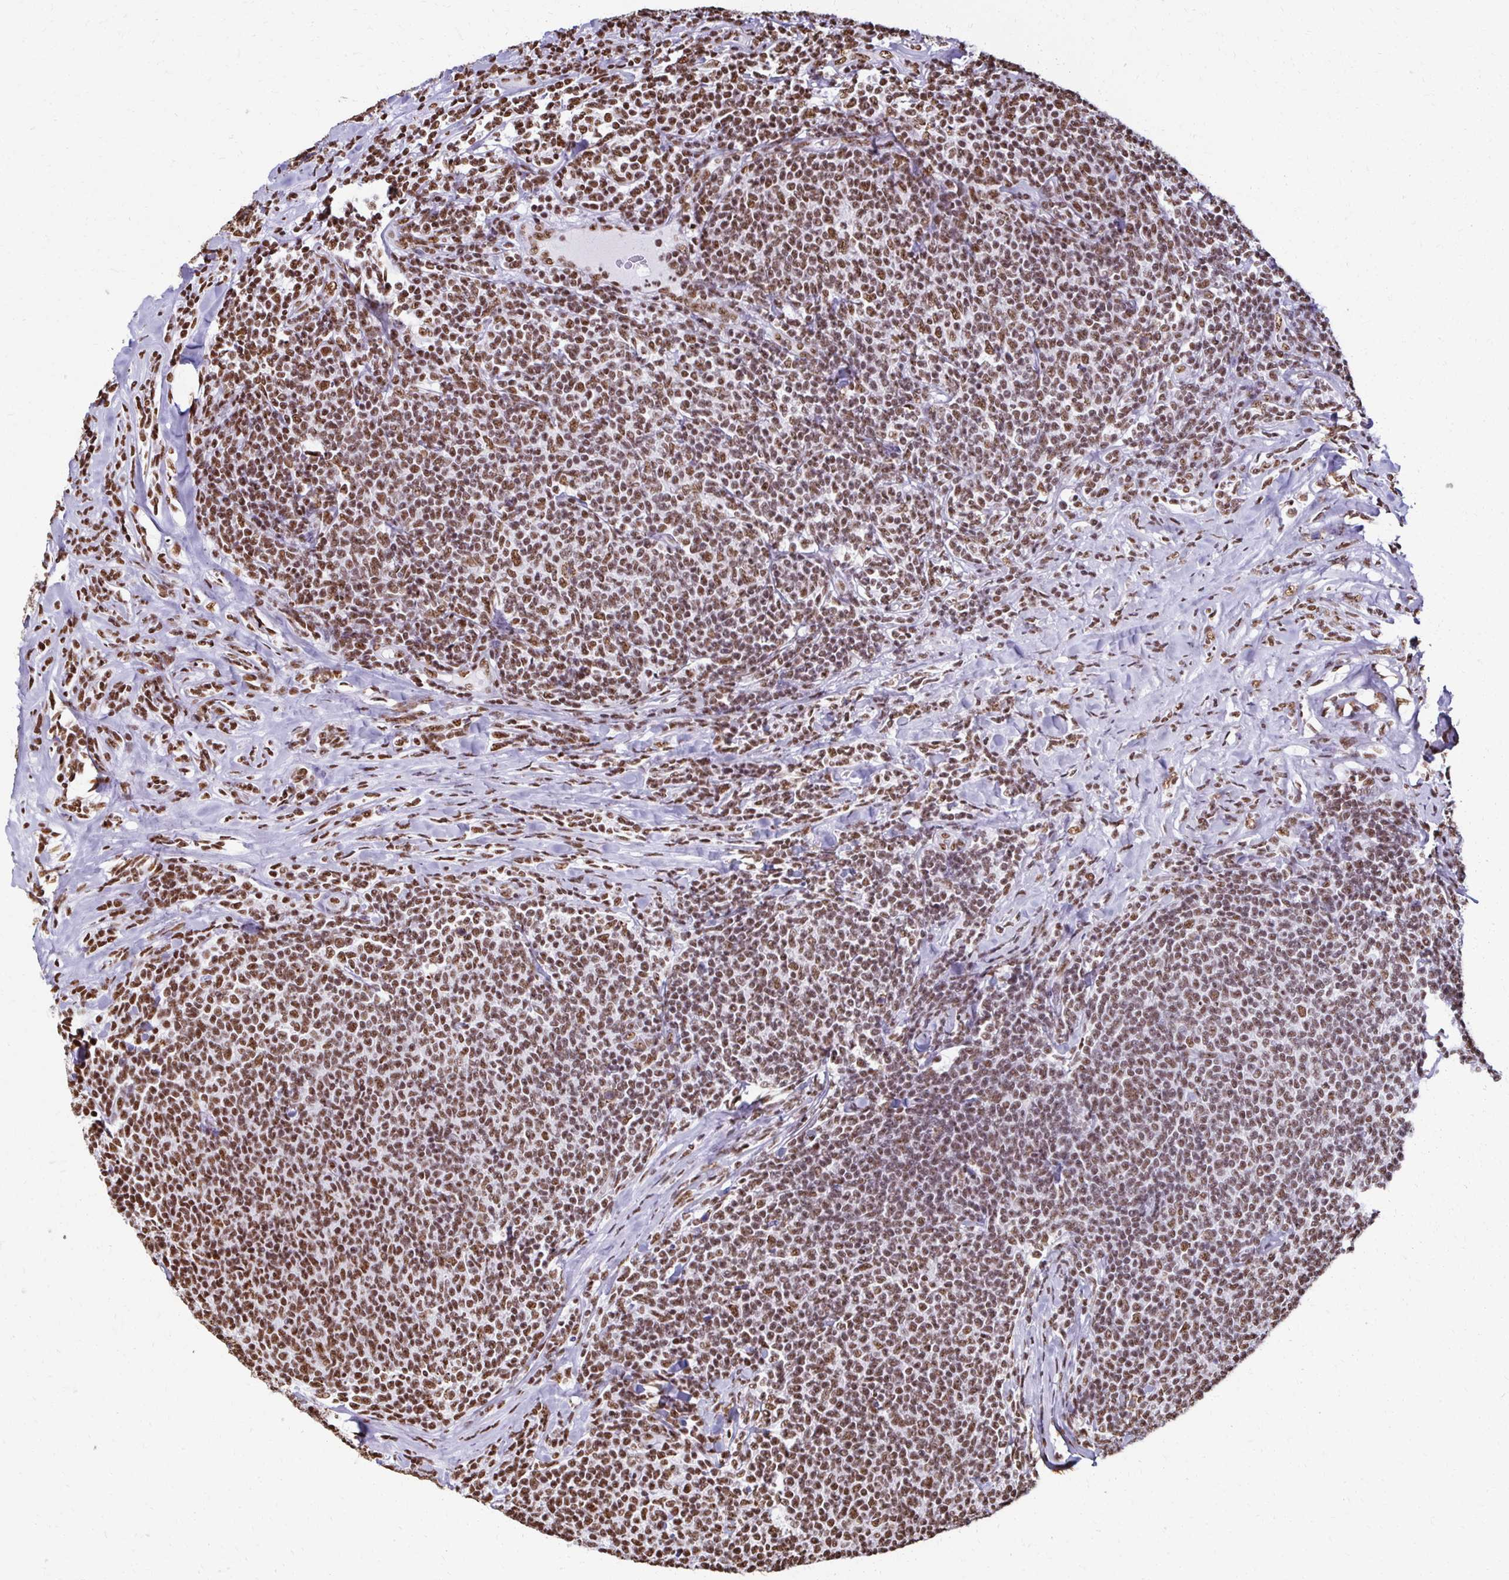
{"staining": {"intensity": "moderate", "quantity": ">75%", "location": "nuclear"}, "tissue": "lymphoma", "cell_type": "Tumor cells", "image_type": "cancer", "snomed": [{"axis": "morphology", "description": "Malignant lymphoma, non-Hodgkin's type, Low grade"}, {"axis": "topography", "description": "Lymph node"}], "caption": "About >75% of tumor cells in lymphoma show moderate nuclear protein expression as visualized by brown immunohistochemical staining.", "gene": "NONO", "patient": {"sex": "male", "age": 52}}